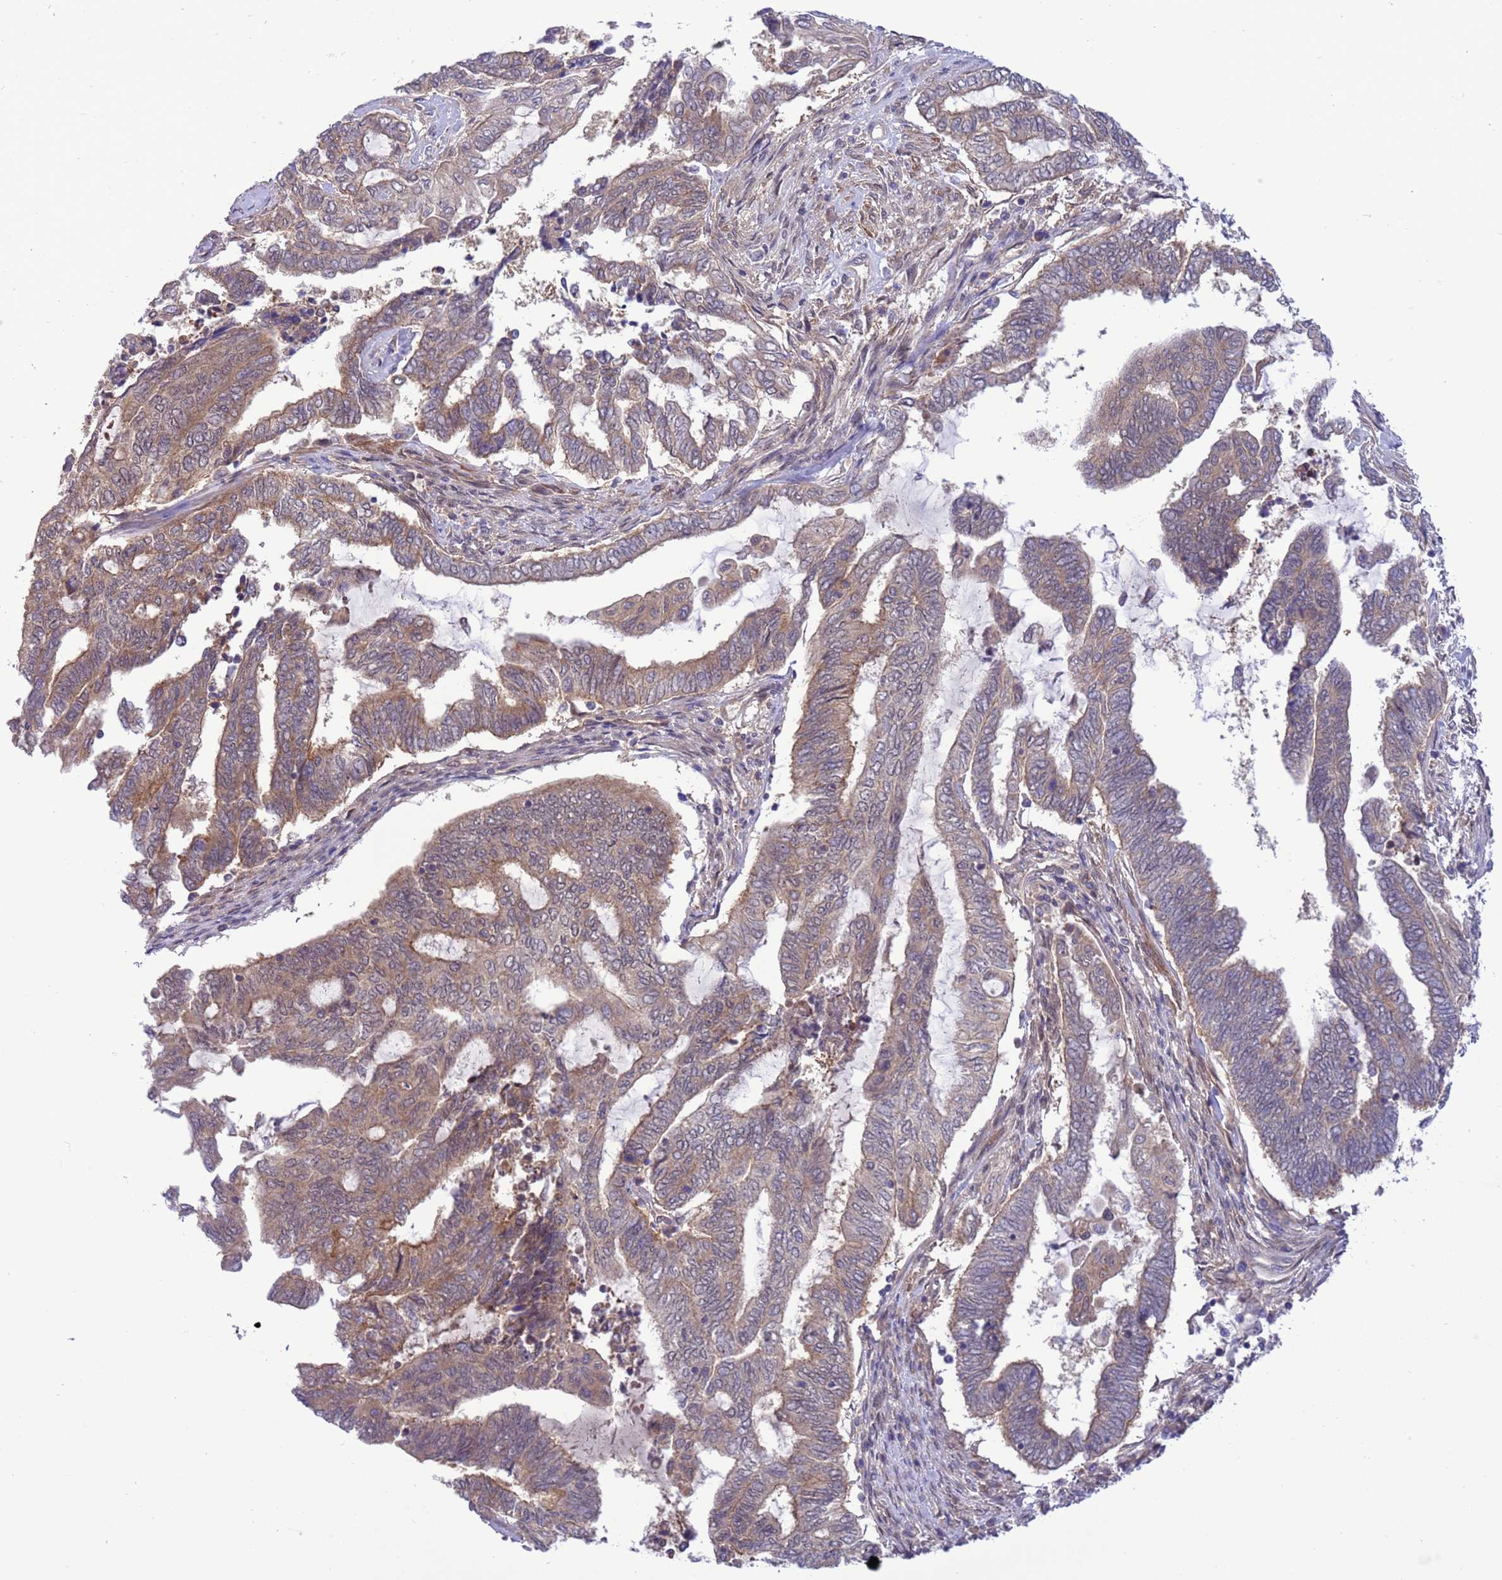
{"staining": {"intensity": "moderate", "quantity": "25%-75%", "location": "cytoplasmic/membranous"}, "tissue": "endometrial cancer", "cell_type": "Tumor cells", "image_type": "cancer", "snomed": [{"axis": "morphology", "description": "Adenocarcinoma, NOS"}, {"axis": "topography", "description": "Uterus"}, {"axis": "topography", "description": "Endometrium"}], "caption": "Endometrial cancer tissue shows moderate cytoplasmic/membranous expression in about 25%-75% of tumor cells", "gene": "ZNF461", "patient": {"sex": "female", "age": 70}}